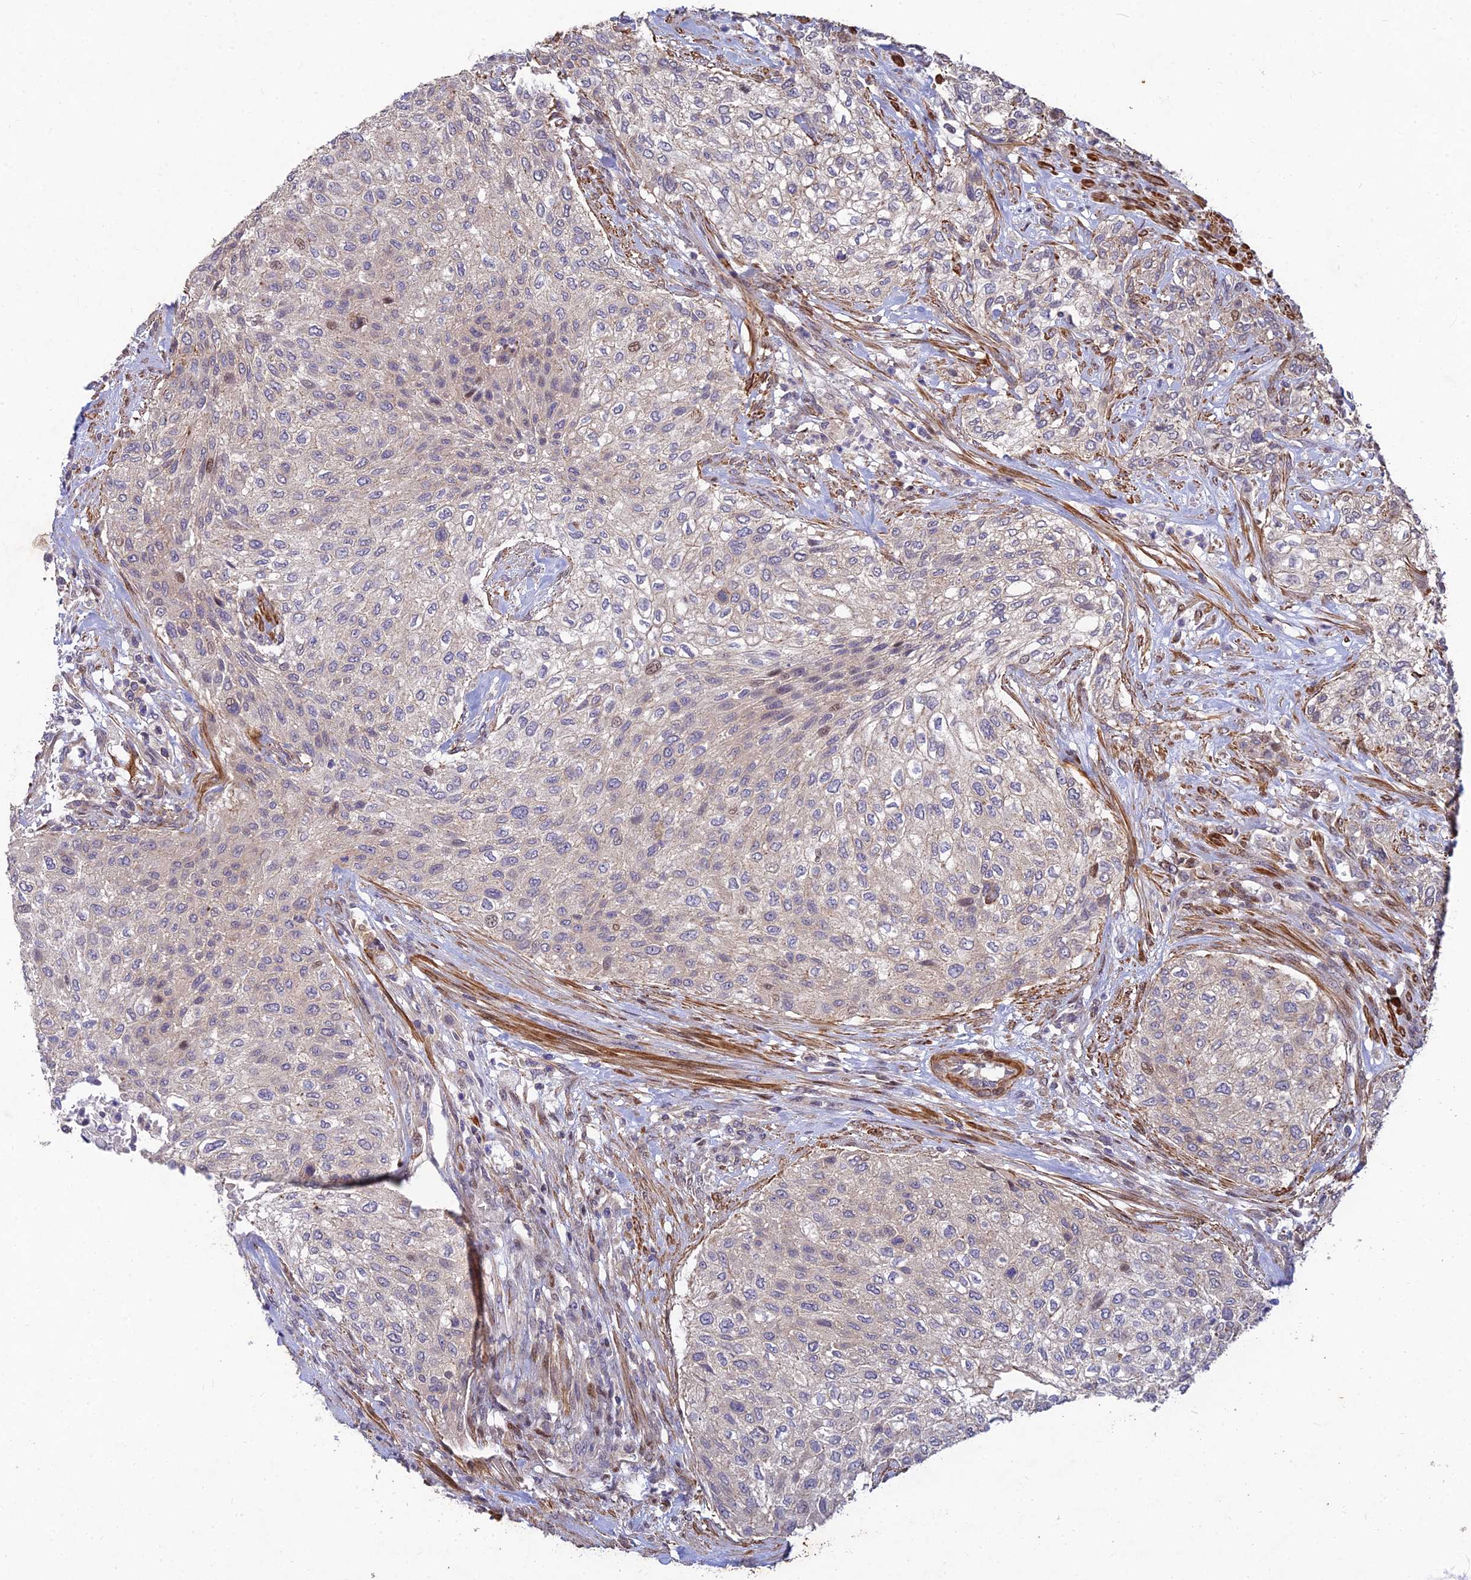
{"staining": {"intensity": "negative", "quantity": "none", "location": "none"}, "tissue": "urothelial cancer", "cell_type": "Tumor cells", "image_type": "cancer", "snomed": [{"axis": "morphology", "description": "Normal tissue, NOS"}, {"axis": "morphology", "description": "Urothelial carcinoma, NOS"}, {"axis": "topography", "description": "Urinary bladder"}, {"axis": "topography", "description": "Peripheral nerve tissue"}], "caption": "Immunohistochemistry (IHC) histopathology image of neoplastic tissue: human transitional cell carcinoma stained with DAB (3,3'-diaminobenzidine) shows no significant protein positivity in tumor cells.", "gene": "RELCH", "patient": {"sex": "male", "age": 35}}